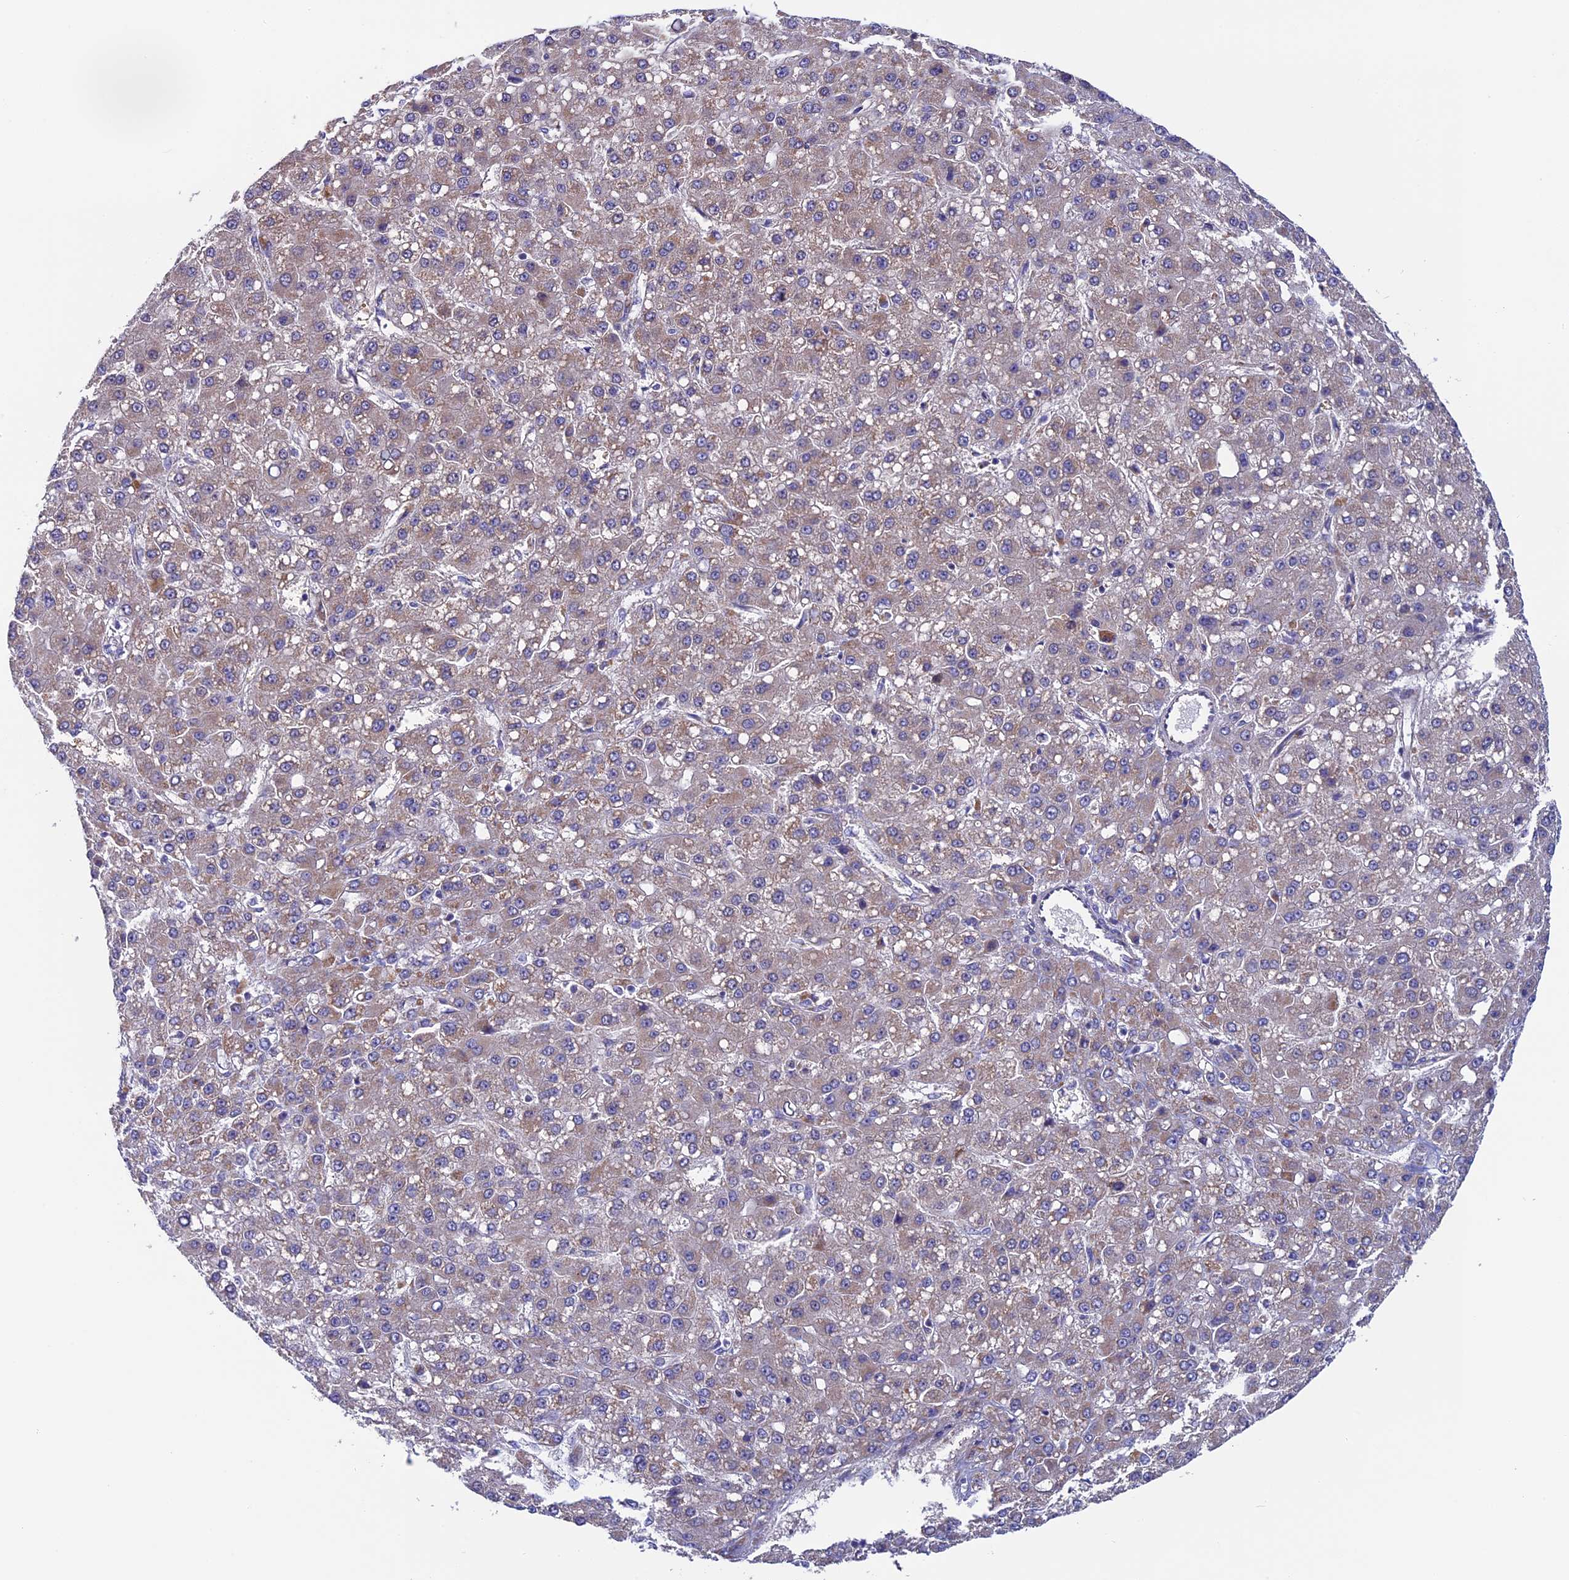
{"staining": {"intensity": "weak", "quantity": ">75%", "location": "cytoplasmic/membranous"}, "tissue": "liver cancer", "cell_type": "Tumor cells", "image_type": "cancer", "snomed": [{"axis": "morphology", "description": "Carcinoma, Hepatocellular, NOS"}, {"axis": "topography", "description": "Liver"}], "caption": "There is low levels of weak cytoplasmic/membranous staining in tumor cells of liver cancer (hepatocellular carcinoma), as demonstrated by immunohistochemical staining (brown color).", "gene": "SLC15A5", "patient": {"sex": "male", "age": 67}}